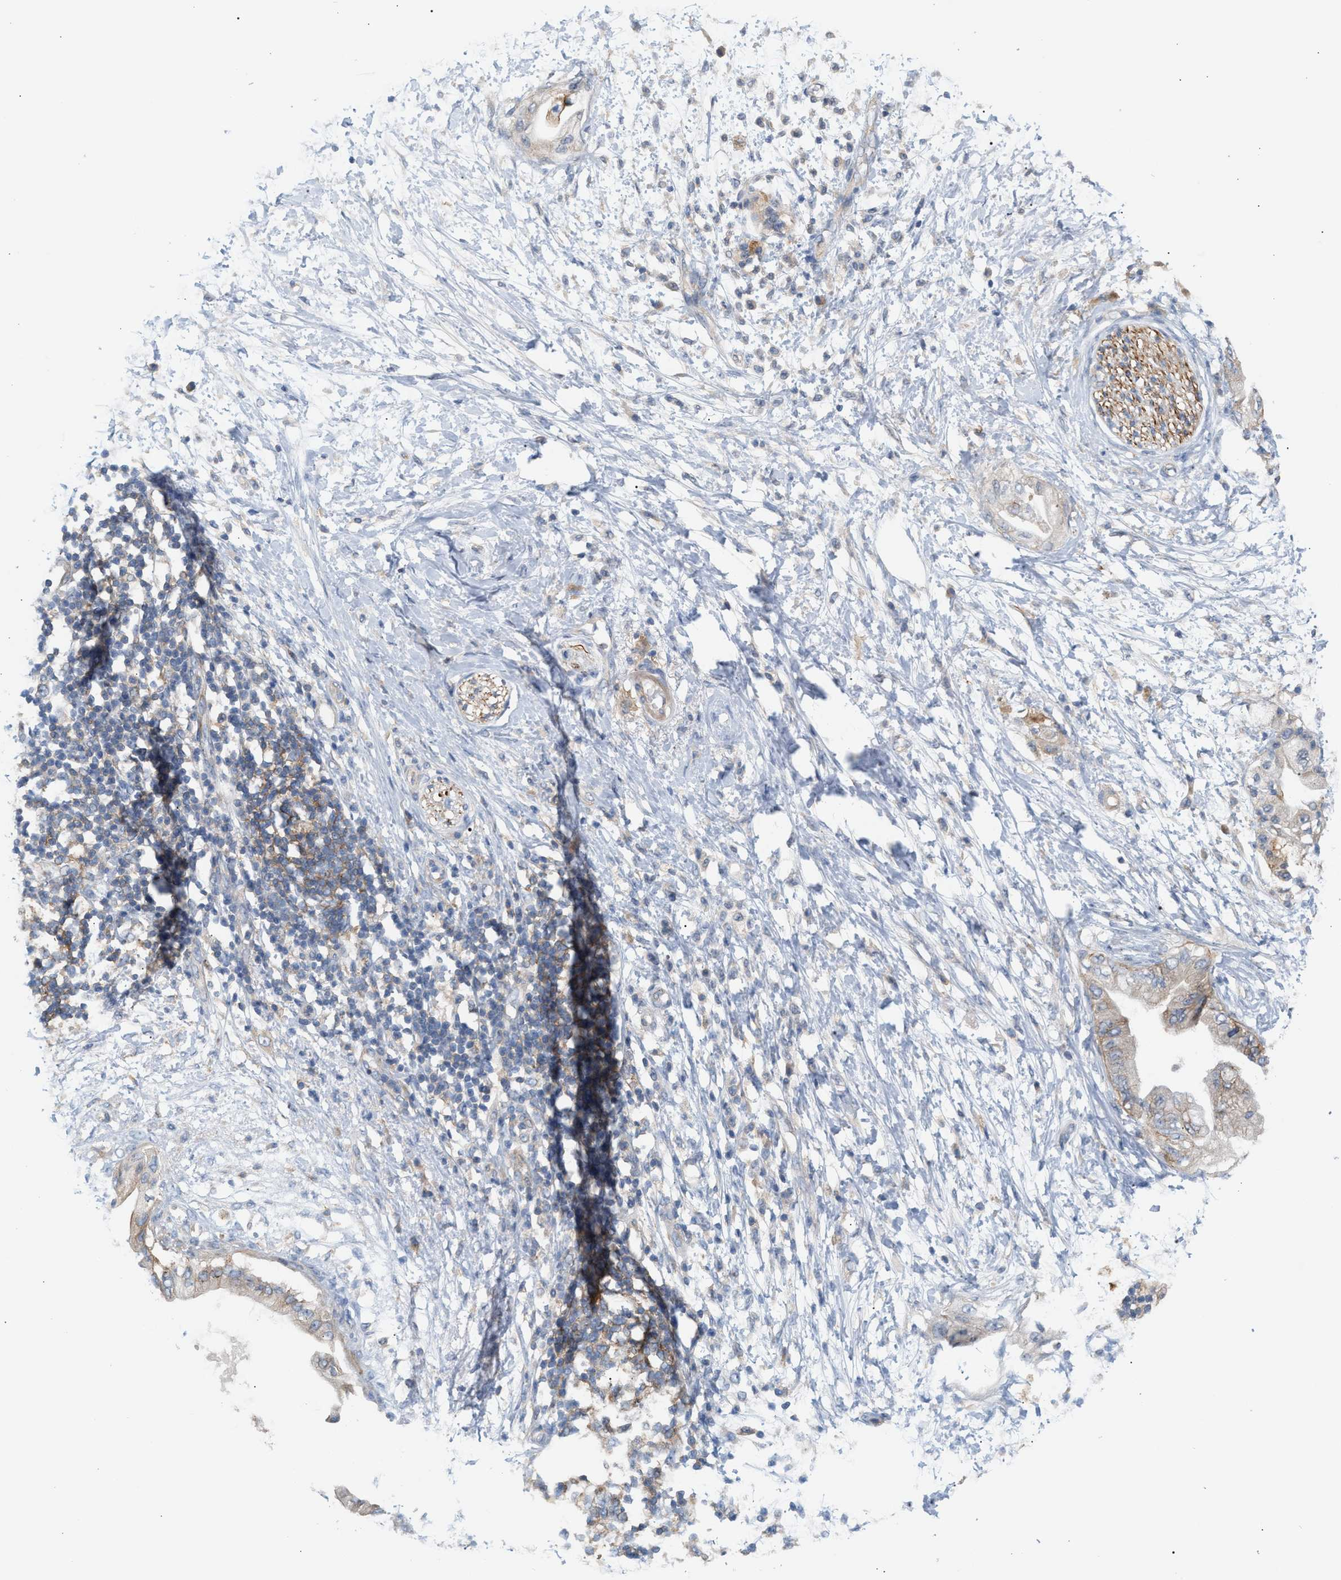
{"staining": {"intensity": "negative", "quantity": "none", "location": "none"}, "tissue": "adipose tissue", "cell_type": "Adipocytes", "image_type": "normal", "snomed": [{"axis": "morphology", "description": "Normal tissue, NOS"}, {"axis": "morphology", "description": "Adenocarcinoma, NOS"}, {"axis": "topography", "description": "Duodenum"}, {"axis": "topography", "description": "Peripheral nerve tissue"}], "caption": "A micrograph of adipose tissue stained for a protein demonstrates no brown staining in adipocytes.", "gene": "LRCH1", "patient": {"sex": "female", "age": 60}}